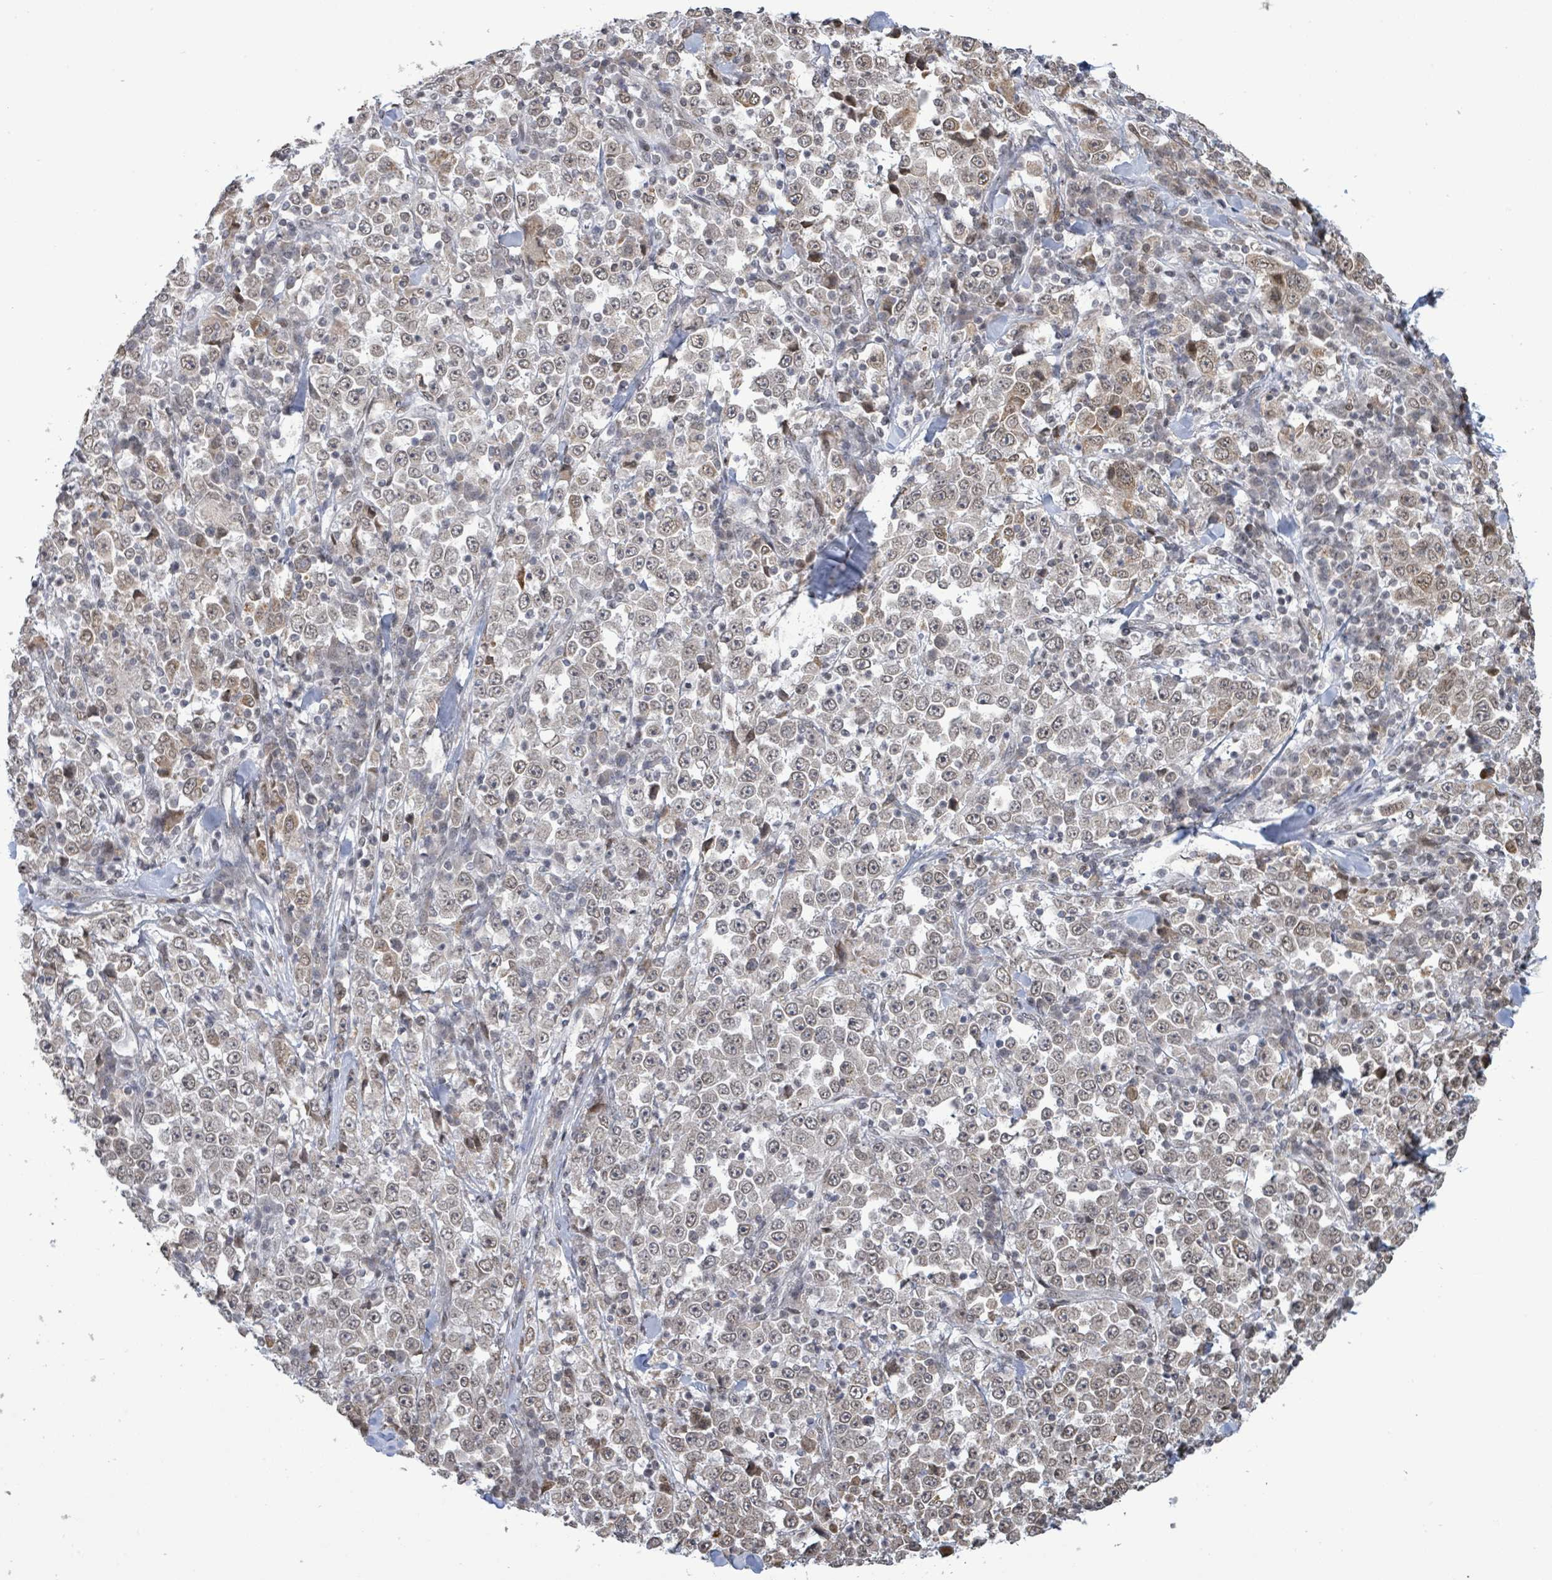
{"staining": {"intensity": "weak", "quantity": "25%-75%", "location": "nuclear"}, "tissue": "stomach cancer", "cell_type": "Tumor cells", "image_type": "cancer", "snomed": [{"axis": "morphology", "description": "Normal tissue, NOS"}, {"axis": "morphology", "description": "Adenocarcinoma, NOS"}, {"axis": "topography", "description": "Stomach, upper"}, {"axis": "topography", "description": "Stomach"}], "caption": "This photomicrograph exhibits immunohistochemistry (IHC) staining of human stomach adenocarcinoma, with low weak nuclear expression in approximately 25%-75% of tumor cells.", "gene": "SBF2", "patient": {"sex": "male", "age": 59}}